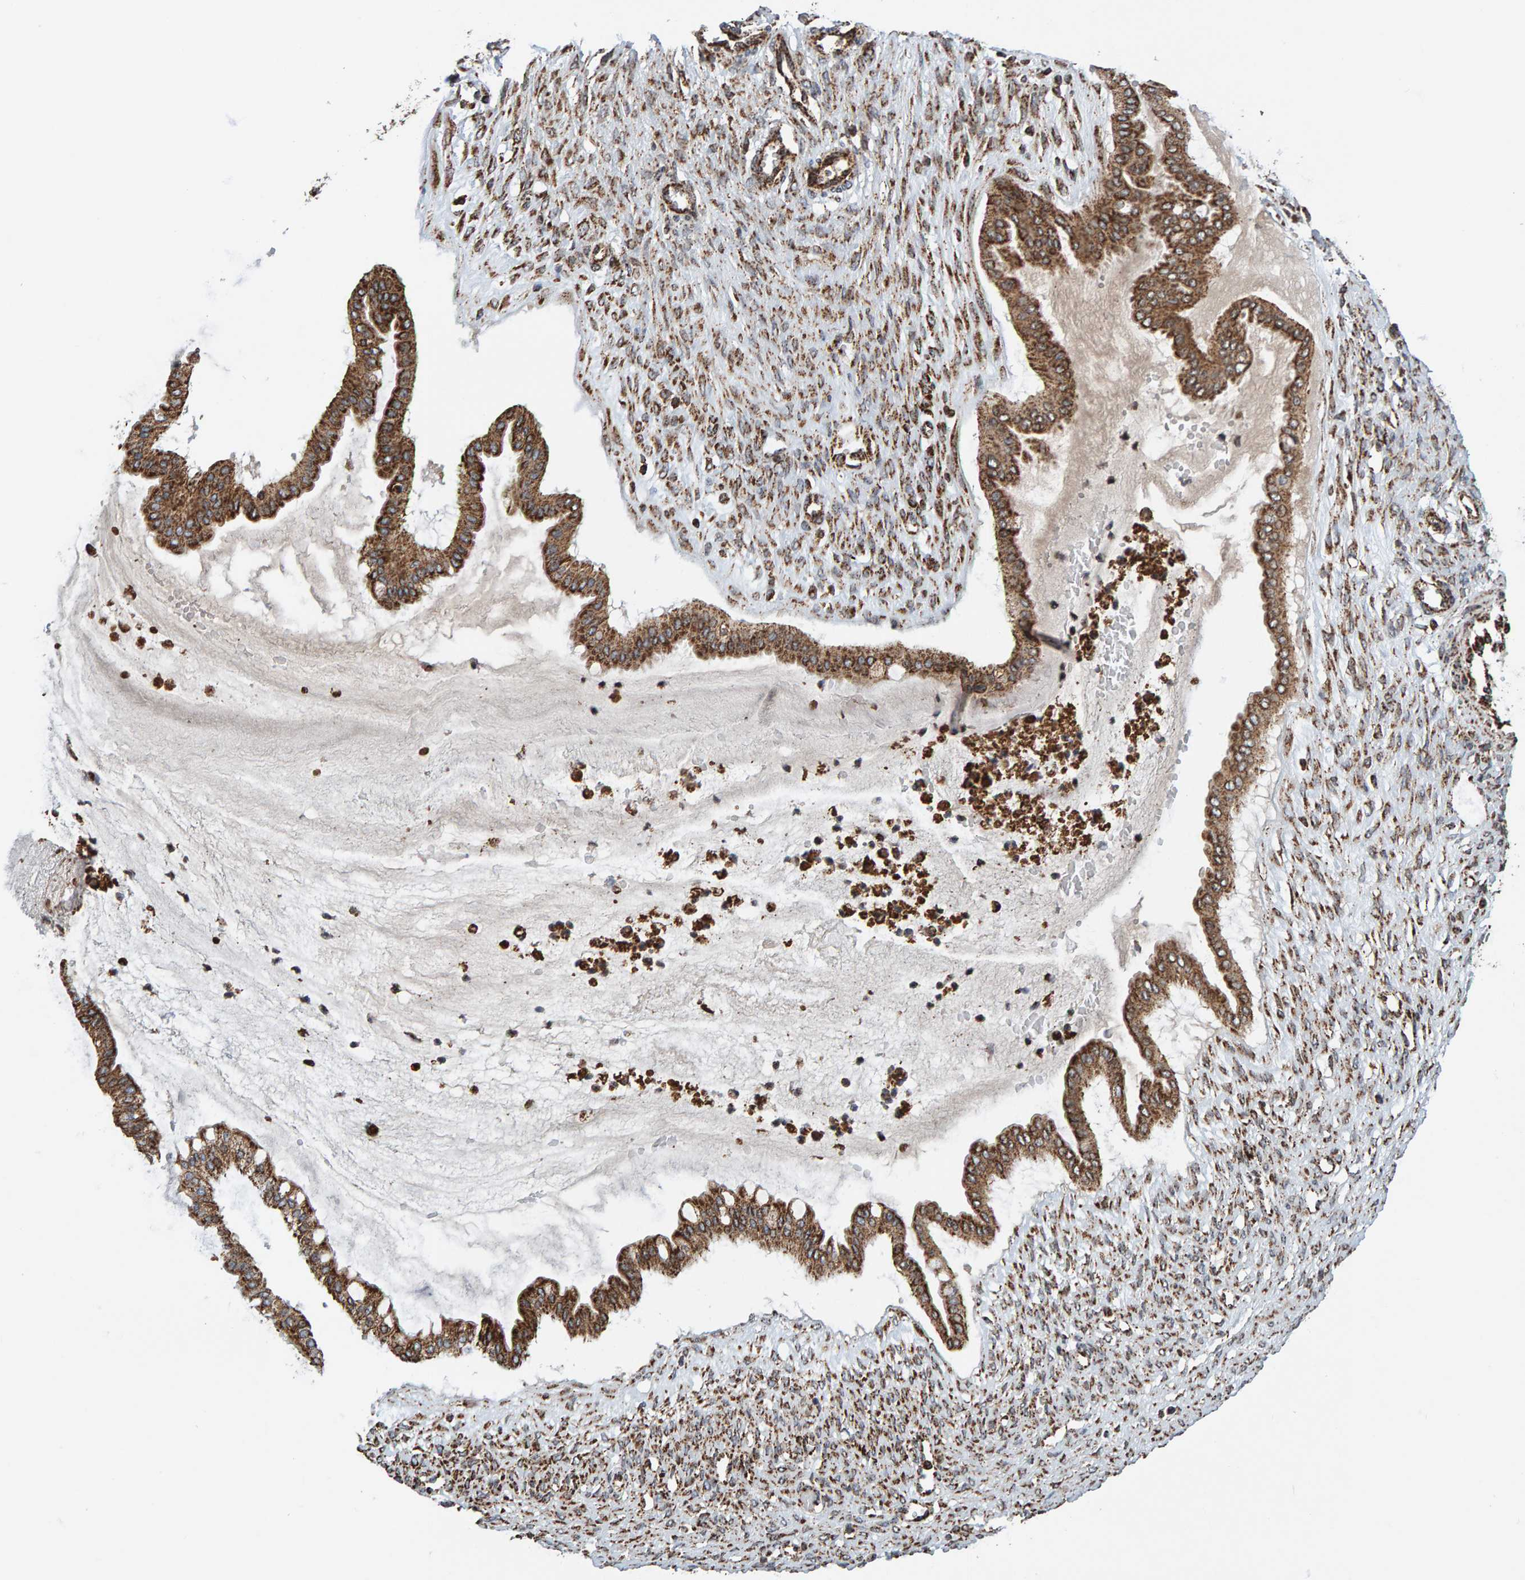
{"staining": {"intensity": "moderate", "quantity": ">75%", "location": "cytoplasmic/membranous"}, "tissue": "ovarian cancer", "cell_type": "Tumor cells", "image_type": "cancer", "snomed": [{"axis": "morphology", "description": "Cystadenocarcinoma, mucinous, NOS"}, {"axis": "topography", "description": "Ovary"}], "caption": "This is a histology image of IHC staining of mucinous cystadenocarcinoma (ovarian), which shows moderate positivity in the cytoplasmic/membranous of tumor cells.", "gene": "MRPL45", "patient": {"sex": "female", "age": 73}}